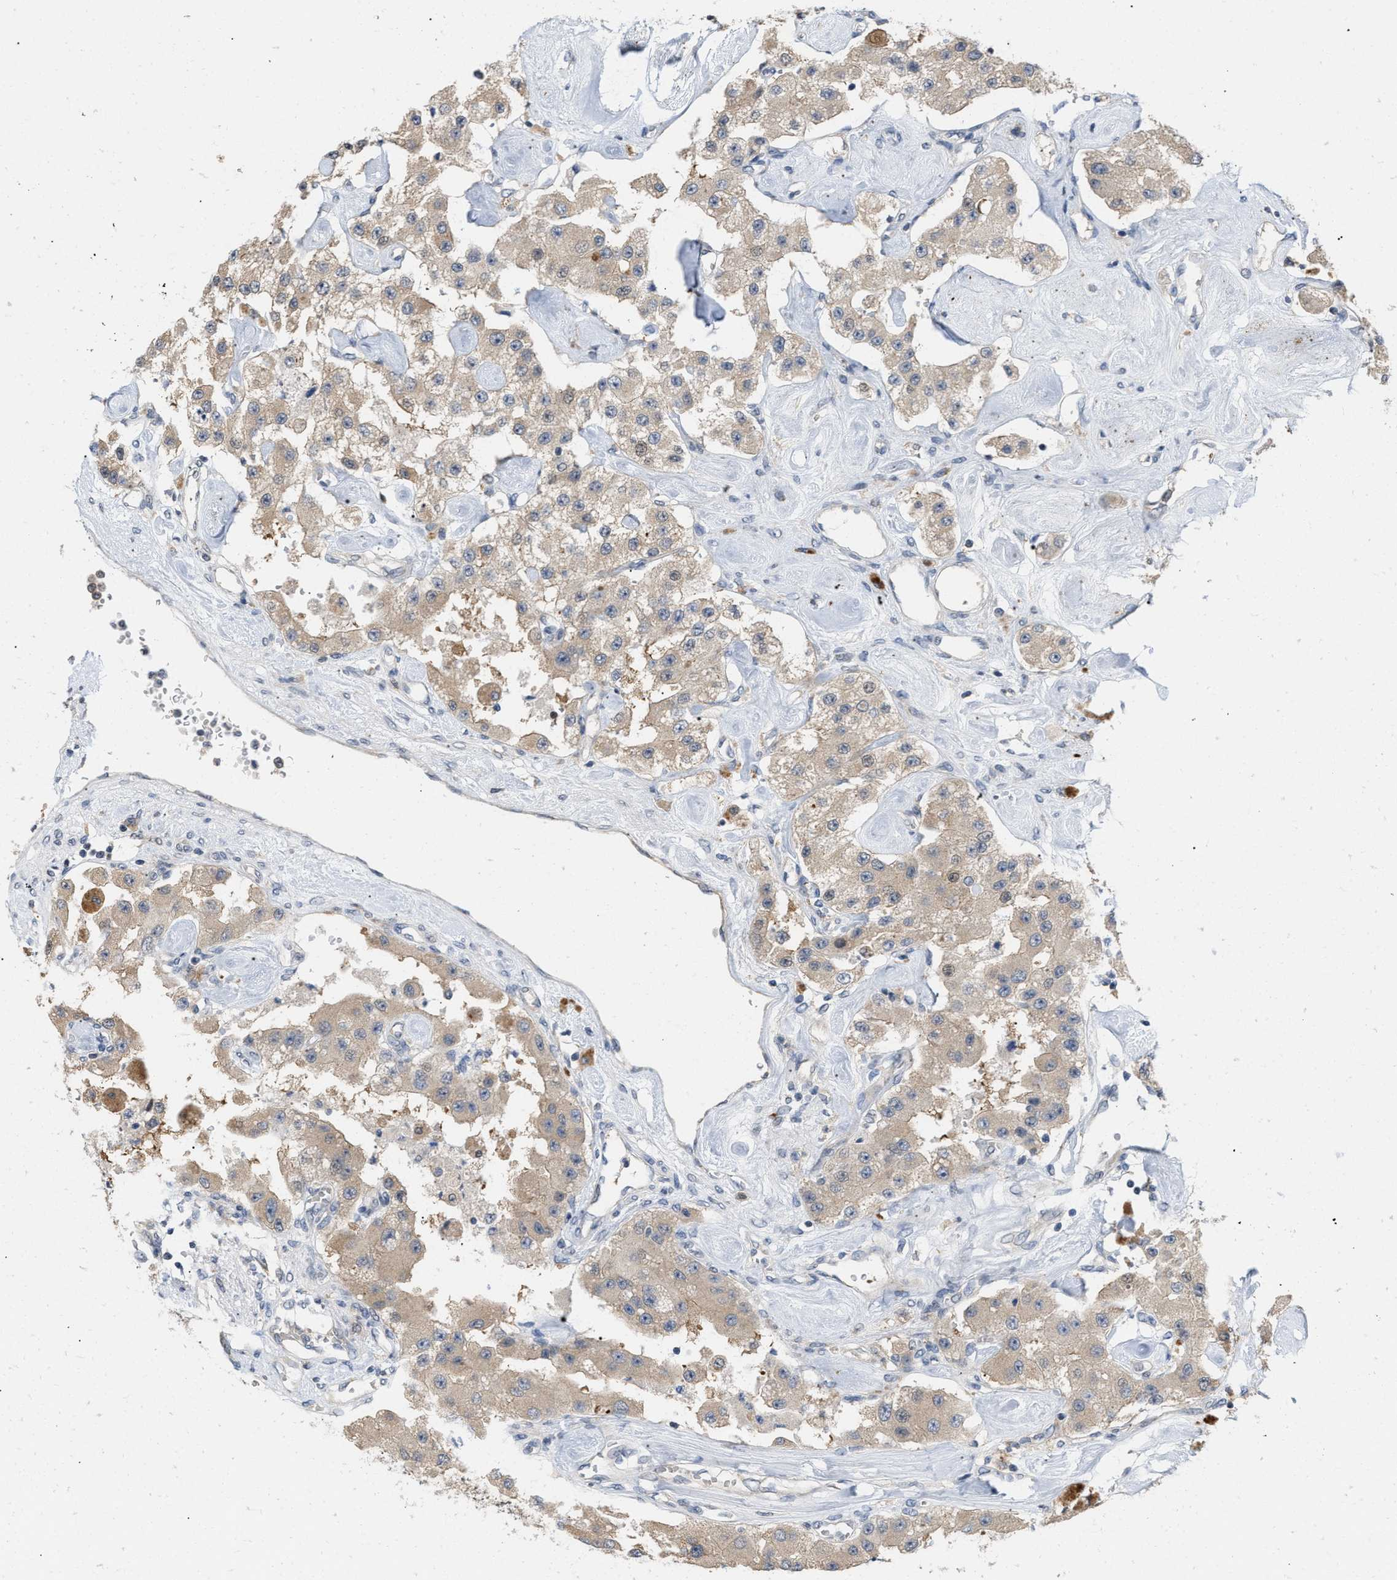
{"staining": {"intensity": "weak", "quantity": ">75%", "location": "cytoplasmic/membranous"}, "tissue": "carcinoid", "cell_type": "Tumor cells", "image_type": "cancer", "snomed": [{"axis": "morphology", "description": "Carcinoid, malignant, NOS"}, {"axis": "topography", "description": "Pancreas"}], "caption": "Carcinoid stained for a protein (brown) shows weak cytoplasmic/membranous positive staining in approximately >75% of tumor cells.", "gene": "CSNK1A1", "patient": {"sex": "male", "age": 41}}